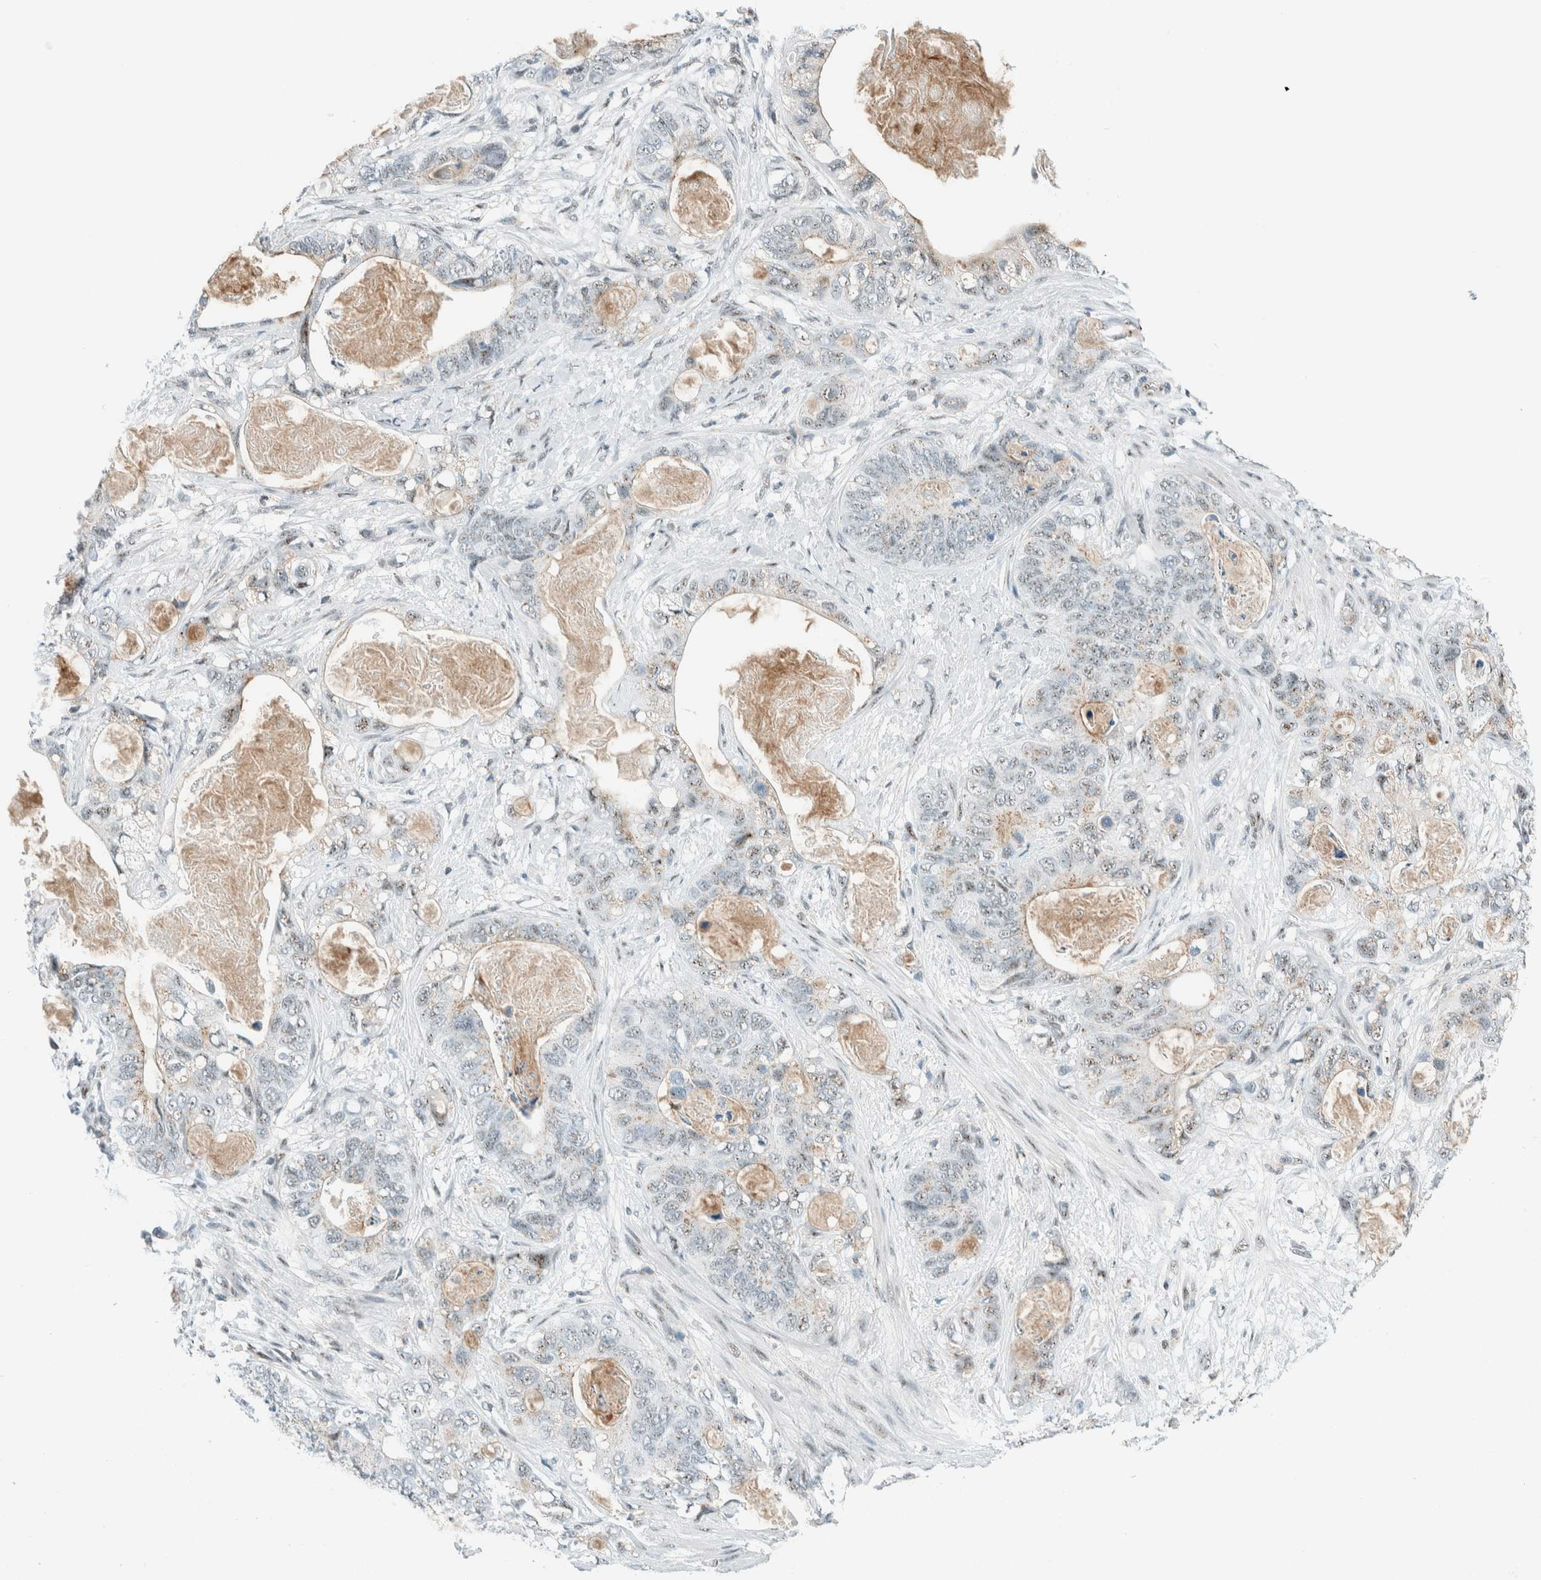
{"staining": {"intensity": "weak", "quantity": "<25%", "location": "nuclear"}, "tissue": "stomach cancer", "cell_type": "Tumor cells", "image_type": "cancer", "snomed": [{"axis": "morphology", "description": "Normal tissue, NOS"}, {"axis": "morphology", "description": "Adenocarcinoma, NOS"}, {"axis": "topography", "description": "Stomach"}], "caption": "Human stomach adenocarcinoma stained for a protein using immunohistochemistry (IHC) demonstrates no staining in tumor cells.", "gene": "CYSRT1", "patient": {"sex": "female", "age": 89}}